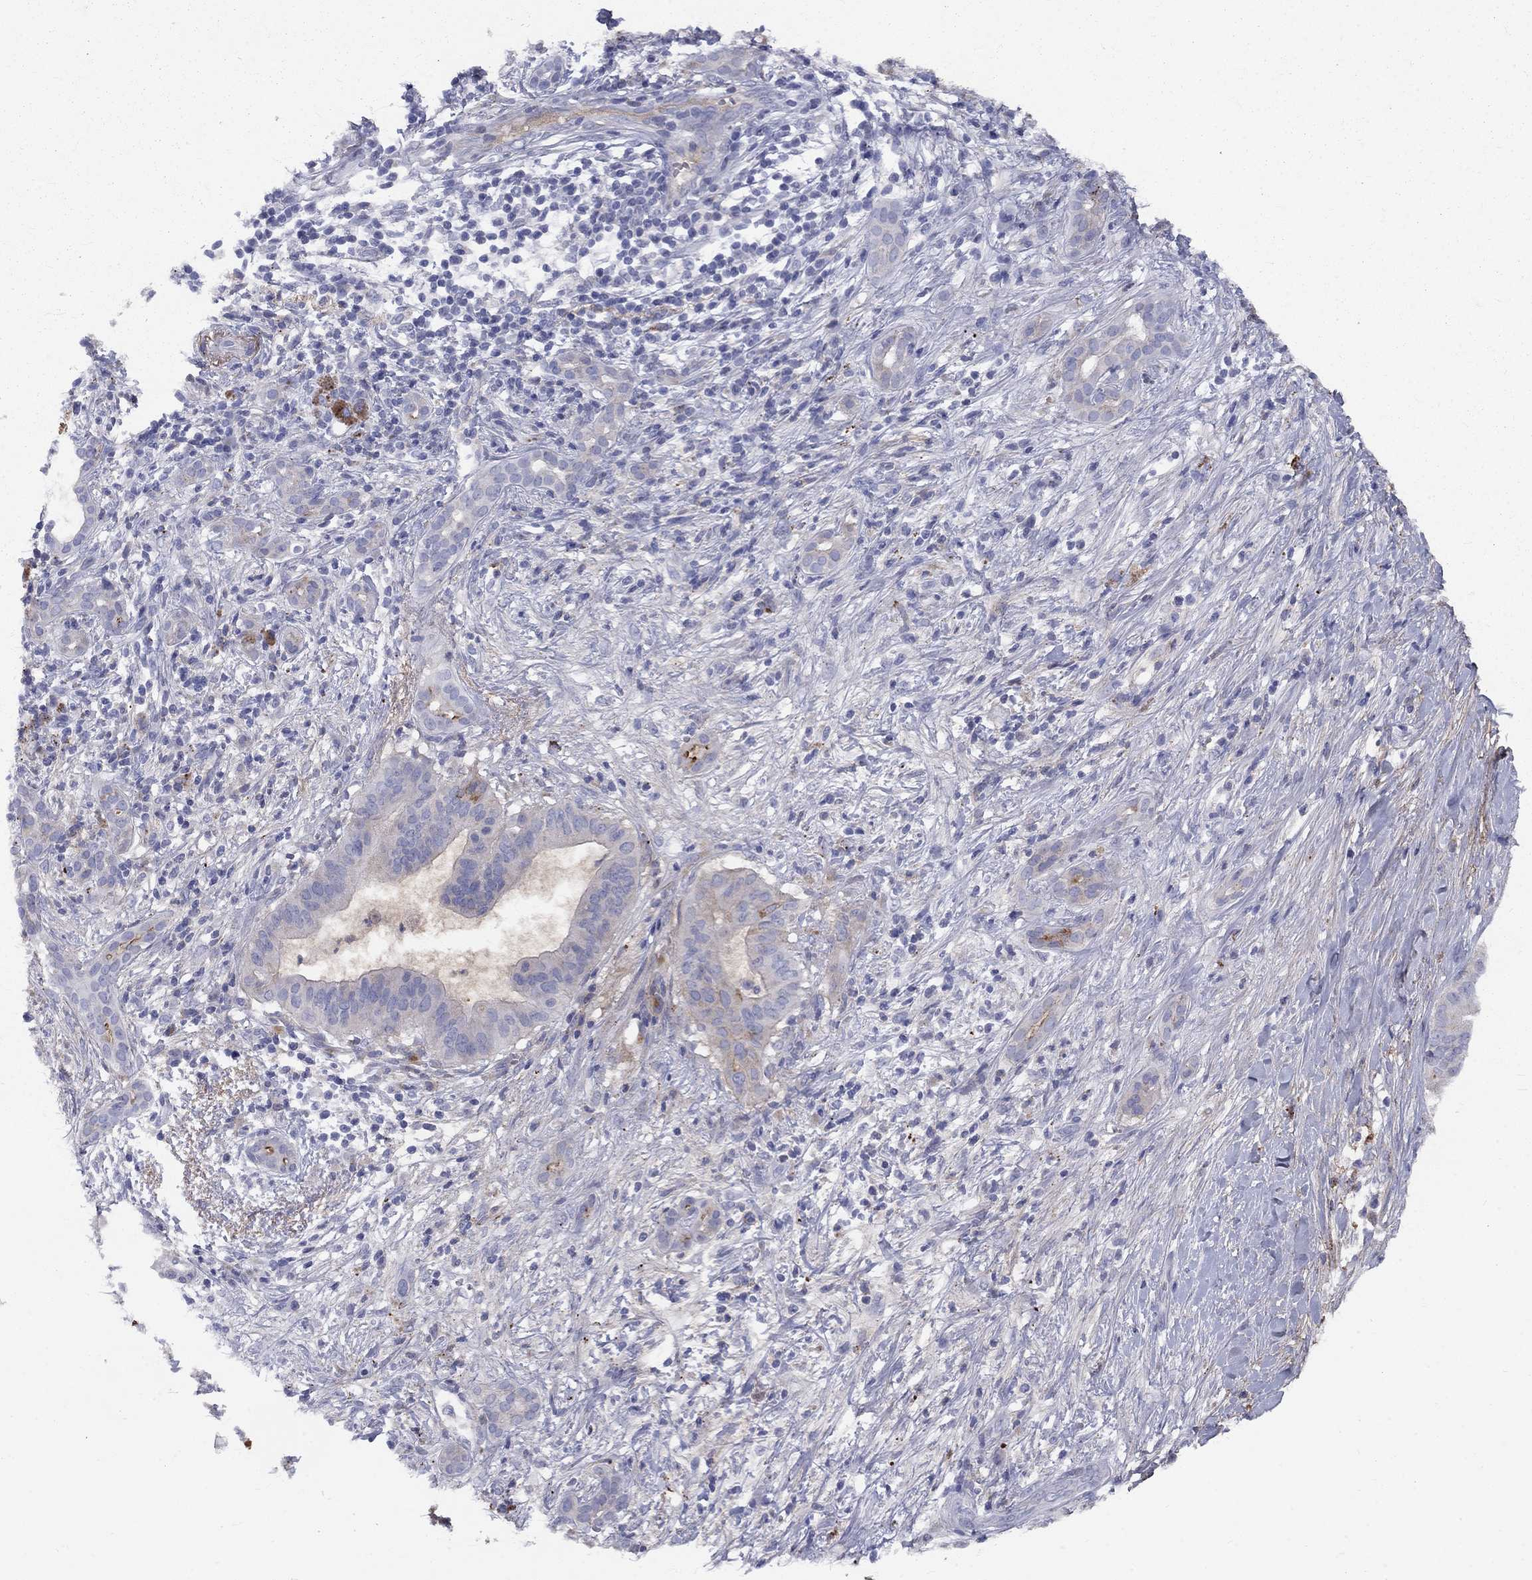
{"staining": {"intensity": "strong", "quantity": "<25%", "location": "cytoplasmic/membranous"}, "tissue": "pancreatic cancer", "cell_type": "Tumor cells", "image_type": "cancer", "snomed": [{"axis": "morphology", "description": "Adenocarcinoma, NOS"}, {"axis": "topography", "description": "Pancreas"}], "caption": "Pancreatic cancer (adenocarcinoma) stained with DAB (3,3'-diaminobenzidine) immunohistochemistry shows medium levels of strong cytoplasmic/membranous expression in approximately <25% of tumor cells. (DAB IHC, brown staining for protein, blue staining for nuclei).", "gene": "EPDR1", "patient": {"sex": "male", "age": 61}}